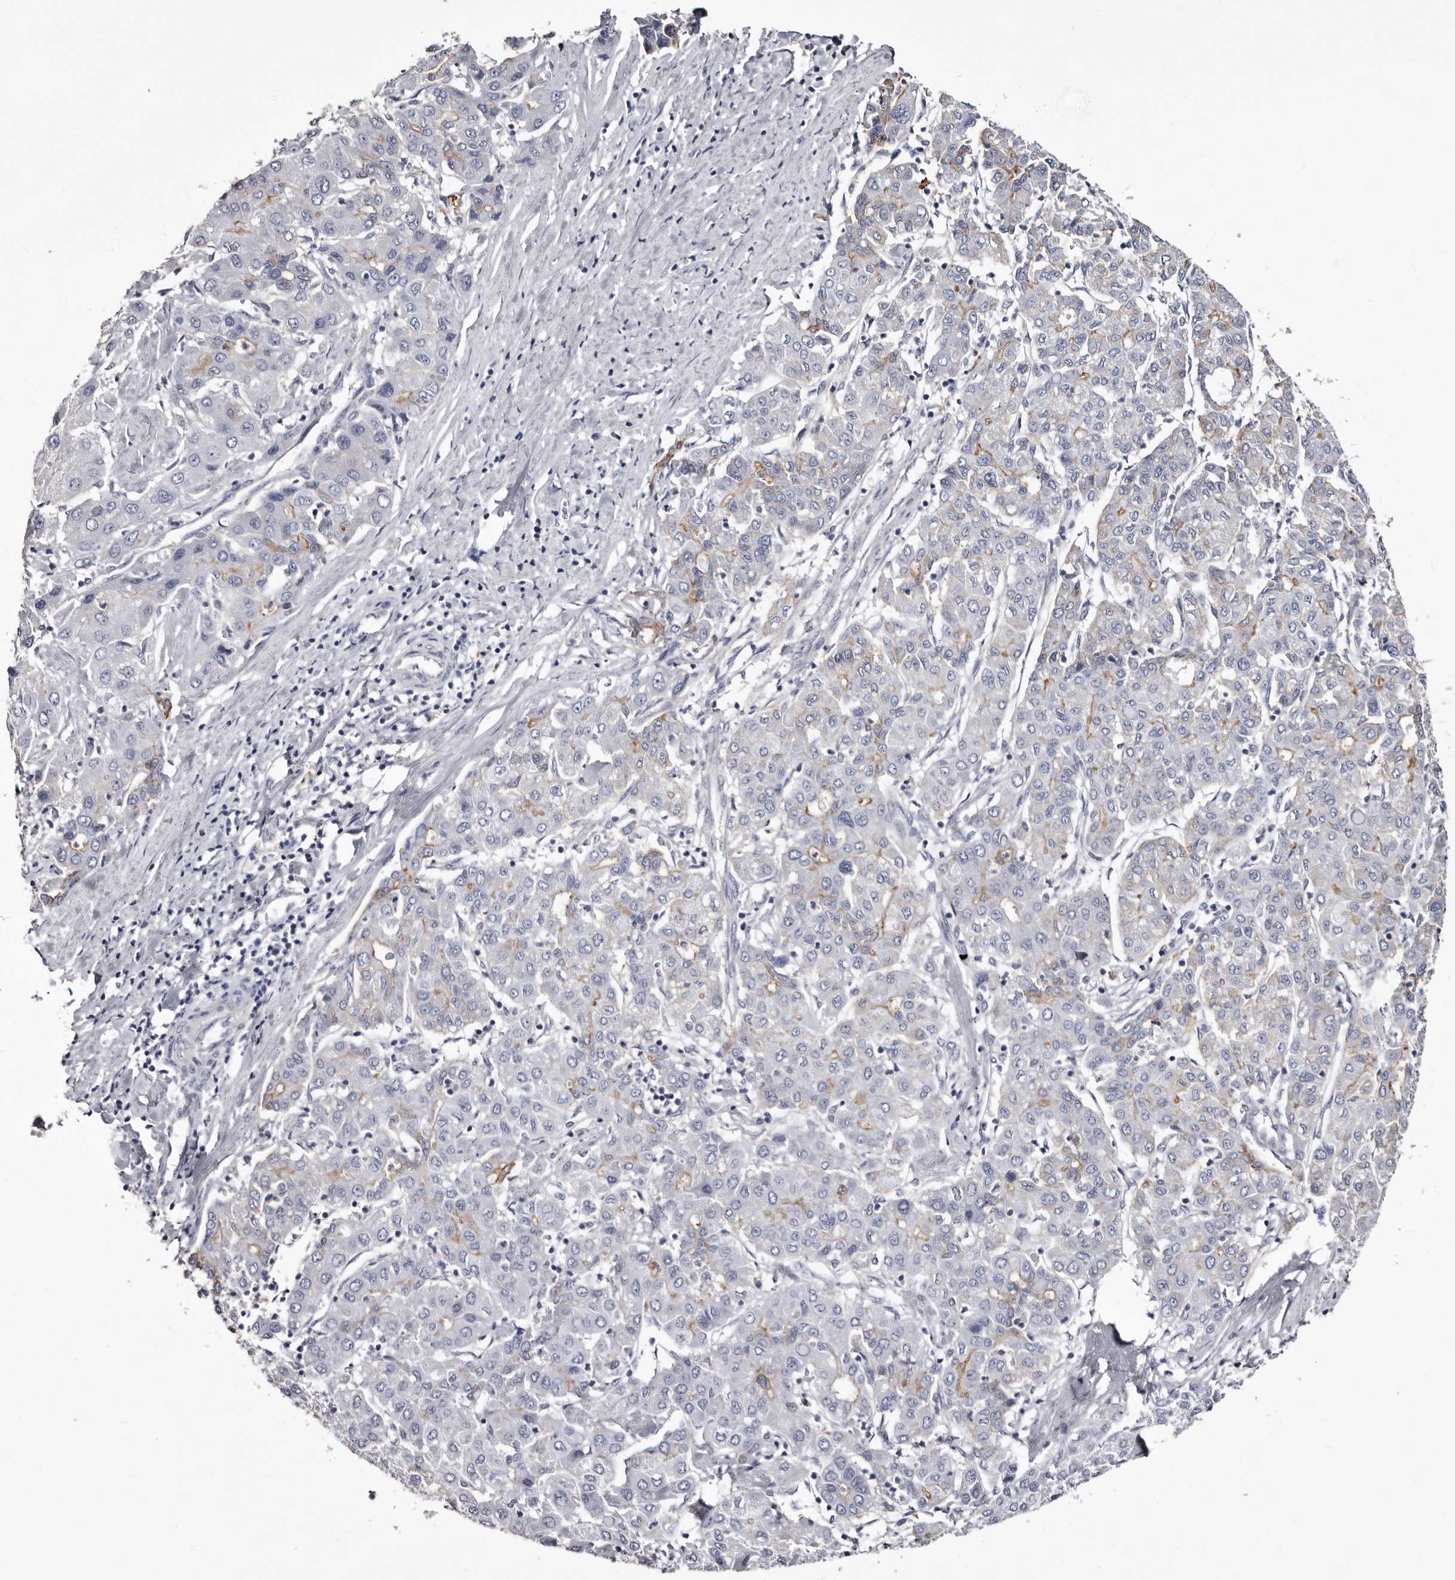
{"staining": {"intensity": "weak", "quantity": "<25%", "location": "cytoplasmic/membranous"}, "tissue": "liver cancer", "cell_type": "Tumor cells", "image_type": "cancer", "snomed": [{"axis": "morphology", "description": "Carcinoma, Hepatocellular, NOS"}, {"axis": "topography", "description": "Liver"}], "caption": "Protein analysis of liver hepatocellular carcinoma demonstrates no significant staining in tumor cells.", "gene": "LAD1", "patient": {"sex": "male", "age": 65}}